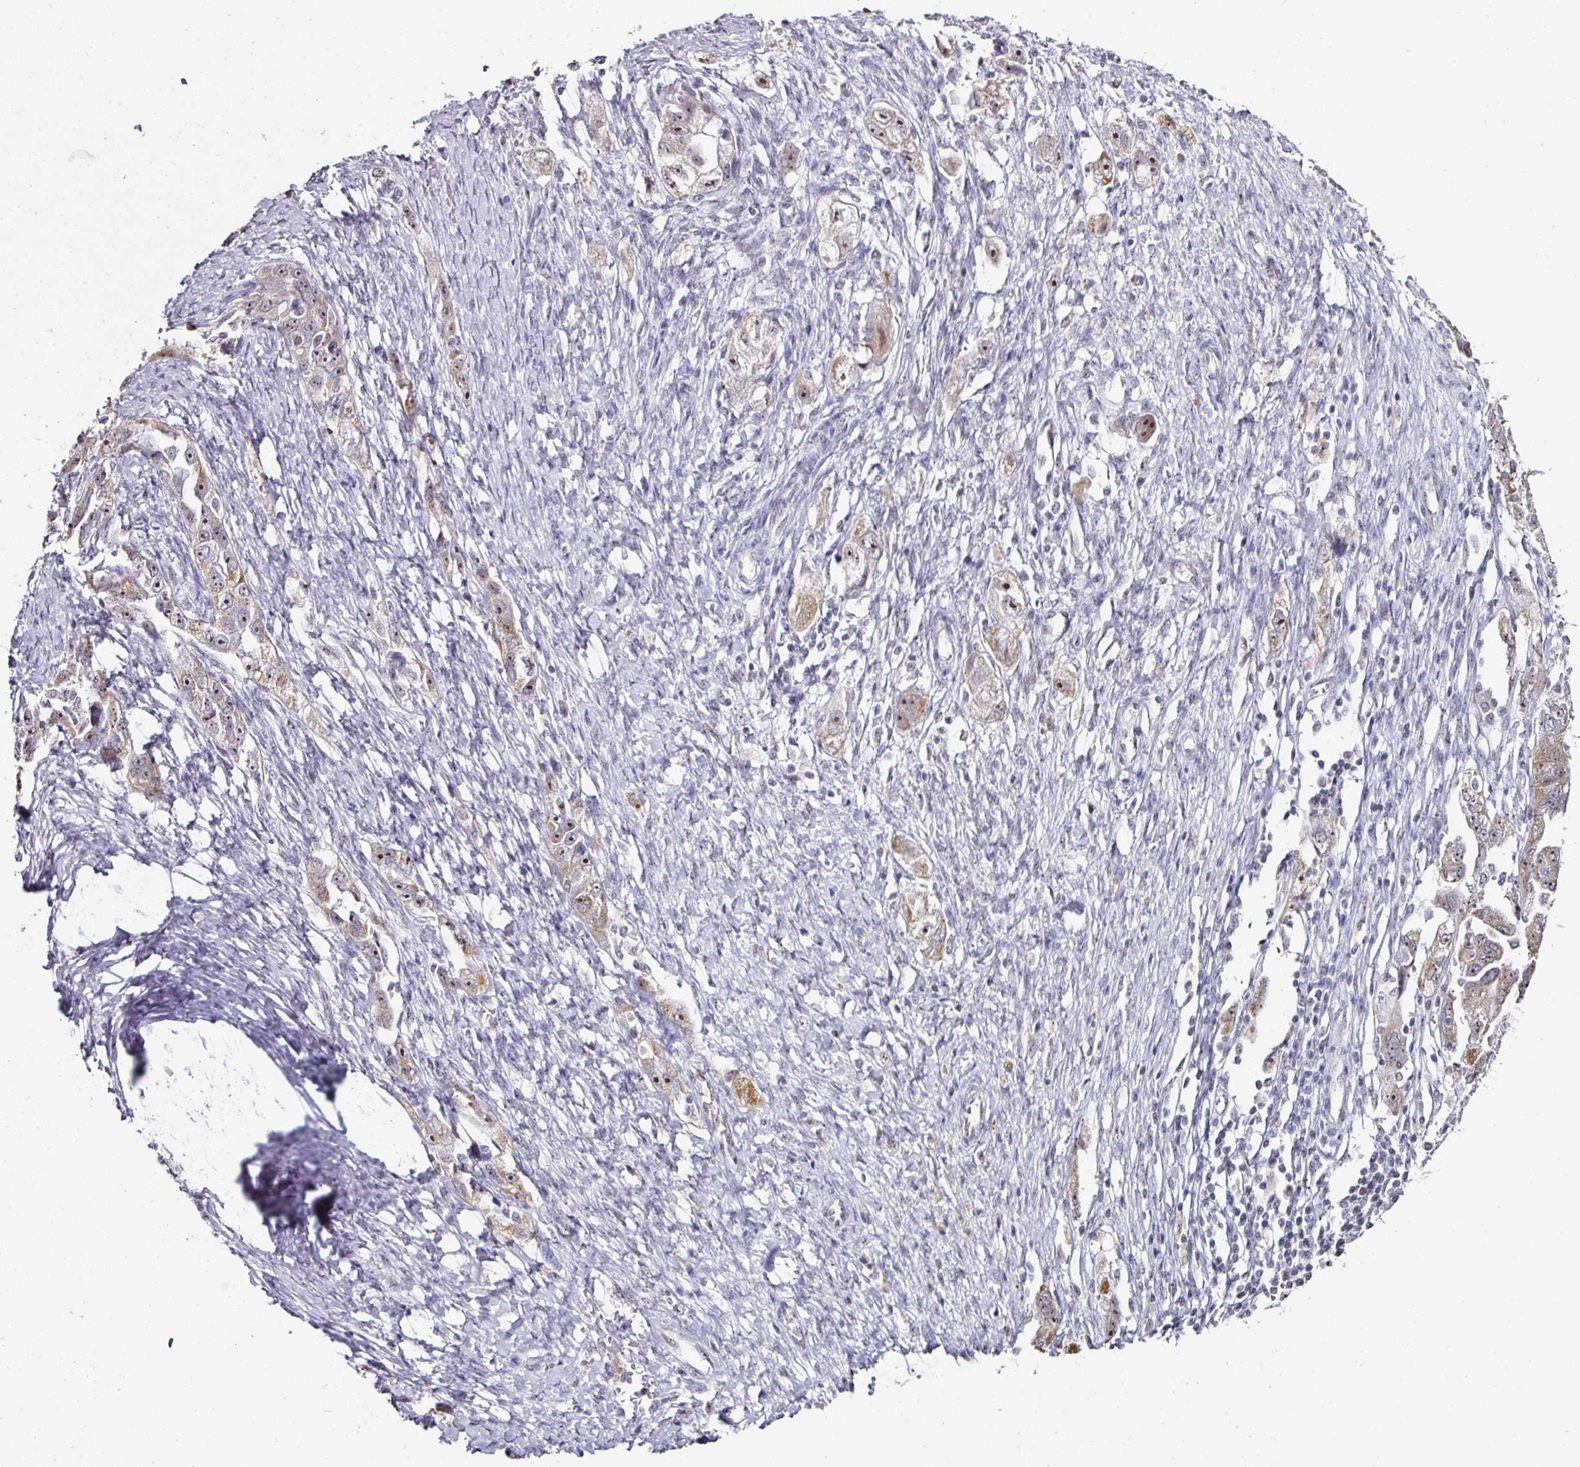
{"staining": {"intensity": "moderate", "quantity": ">75%", "location": "cytoplasmic/membranous,nuclear"}, "tissue": "ovarian cancer", "cell_type": "Tumor cells", "image_type": "cancer", "snomed": [{"axis": "morphology", "description": "Carcinoma, NOS"}, {"axis": "morphology", "description": "Cystadenocarcinoma, serous, NOS"}, {"axis": "topography", "description": "Ovary"}], "caption": "IHC photomicrograph of neoplastic tissue: serous cystadenocarcinoma (ovarian) stained using immunohistochemistry reveals medium levels of moderate protein expression localized specifically in the cytoplasmic/membranous and nuclear of tumor cells, appearing as a cytoplasmic/membranous and nuclear brown color.", "gene": "NACC2", "patient": {"sex": "female", "age": 69}}